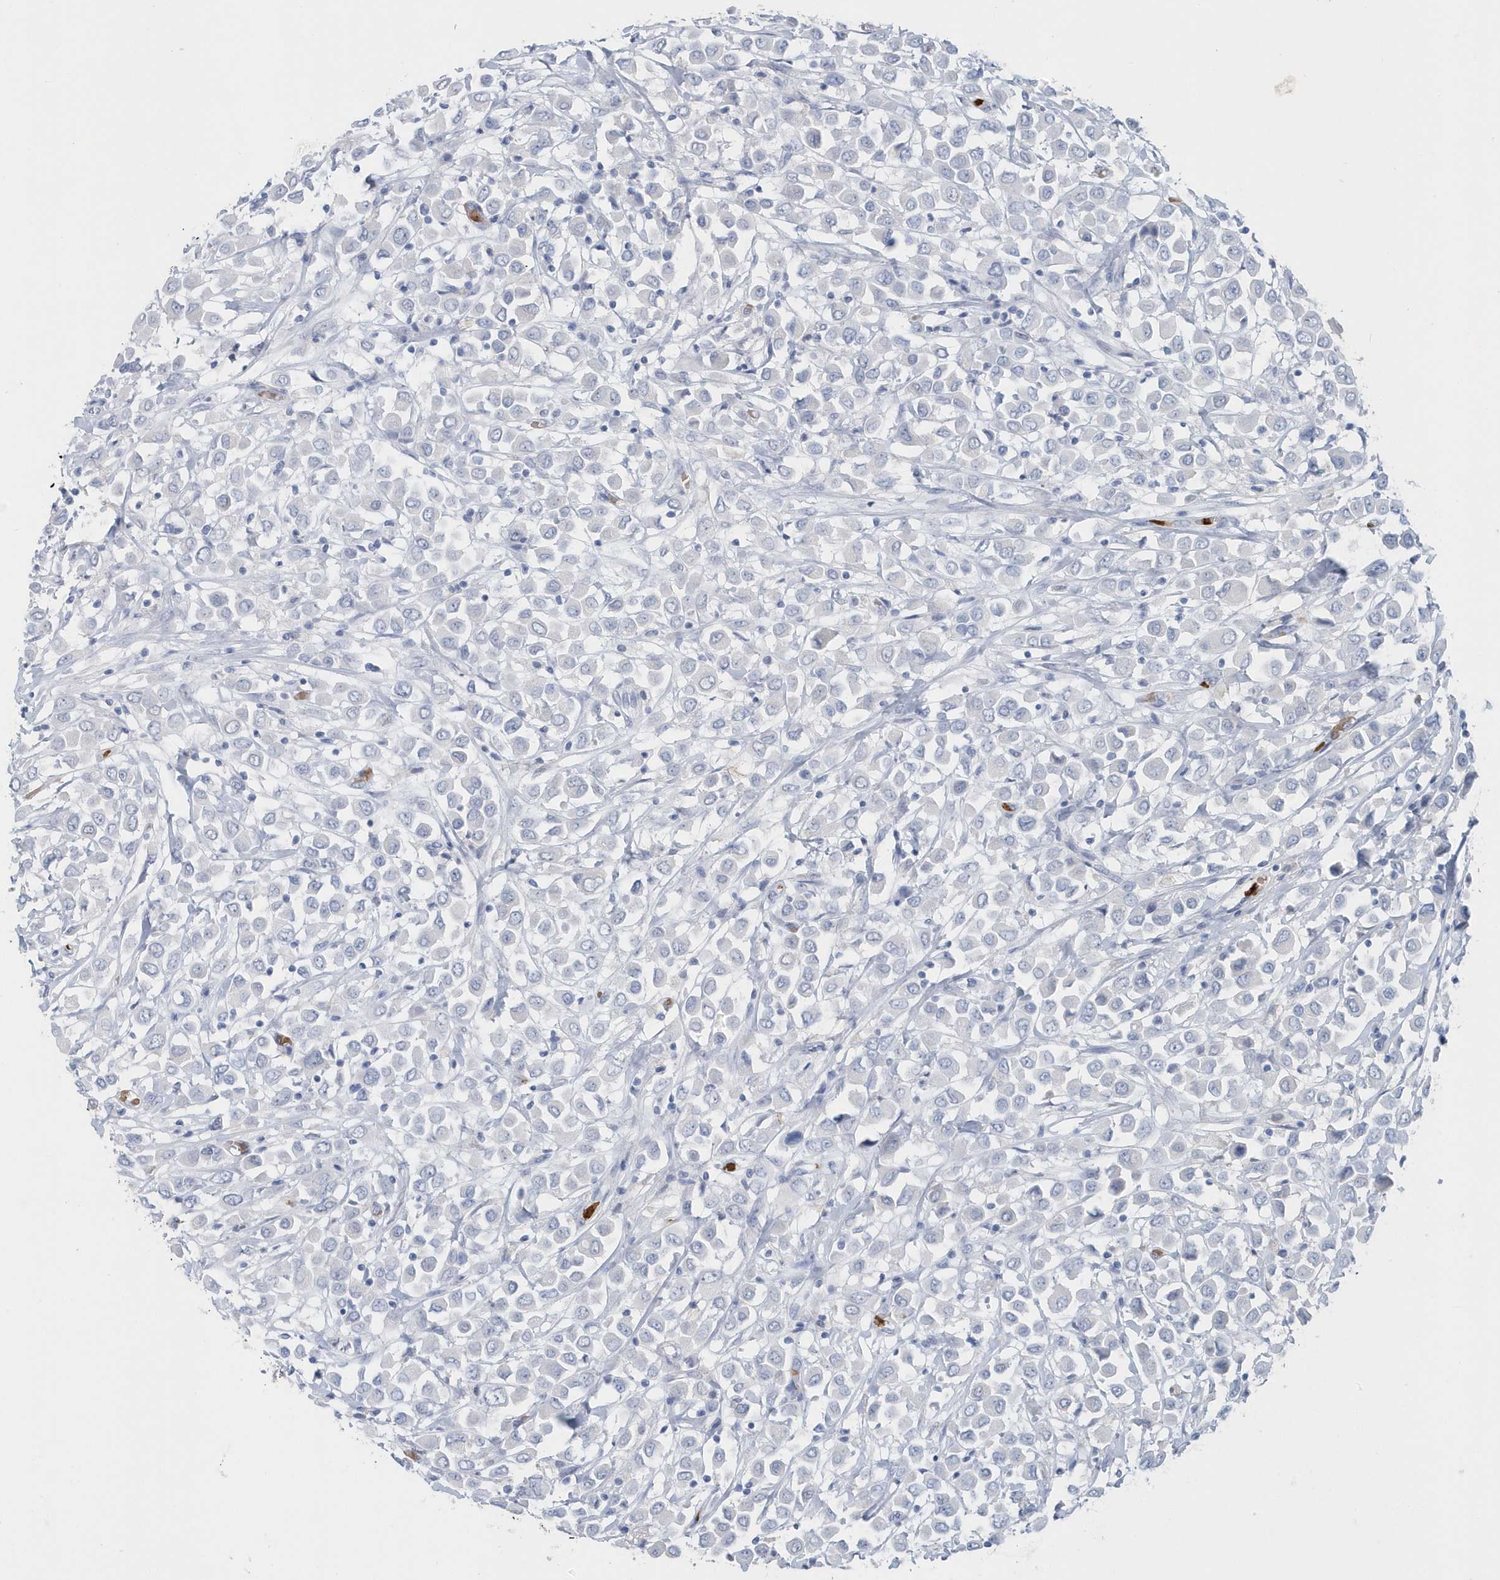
{"staining": {"intensity": "negative", "quantity": "none", "location": "none"}, "tissue": "breast cancer", "cell_type": "Tumor cells", "image_type": "cancer", "snomed": [{"axis": "morphology", "description": "Duct carcinoma"}, {"axis": "topography", "description": "Breast"}], "caption": "This is a photomicrograph of IHC staining of breast intraductal carcinoma, which shows no staining in tumor cells.", "gene": "HBA2", "patient": {"sex": "female", "age": 61}}